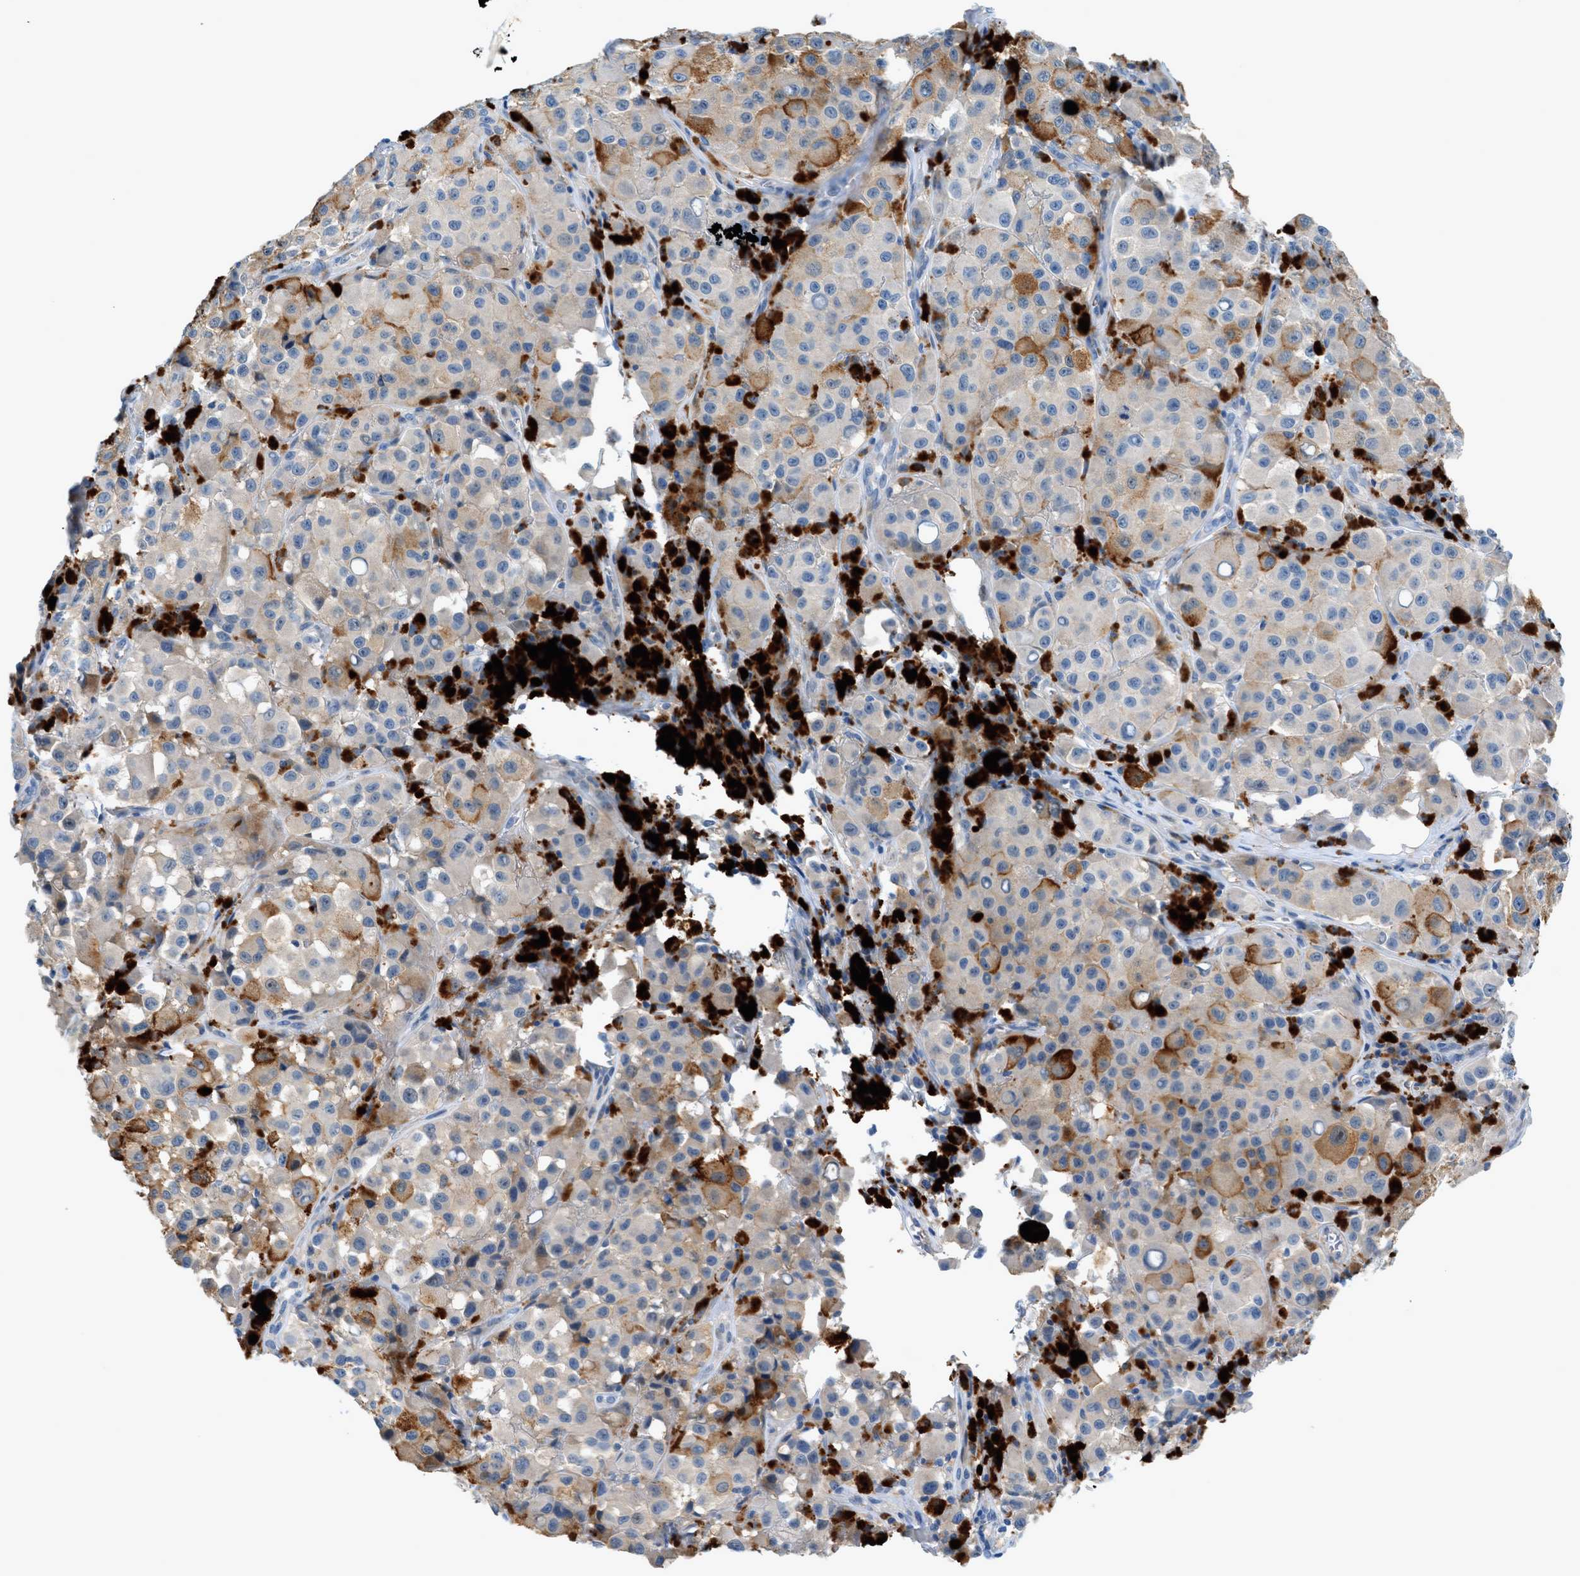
{"staining": {"intensity": "moderate", "quantity": "<25%", "location": "cytoplasmic/membranous"}, "tissue": "melanoma", "cell_type": "Tumor cells", "image_type": "cancer", "snomed": [{"axis": "morphology", "description": "Malignant melanoma, NOS"}, {"axis": "topography", "description": "Skin"}], "caption": "An IHC photomicrograph of neoplastic tissue is shown. Protein staining in brown highlights moderate cytoplasmic/membranous positivity in malignant melanoma within tumor cells. Ihc stains the protein of interest in brown and the nuclei are stained blue.", "gene": "RWDD2B", "patient": {"sex": "male", "age": 84}}